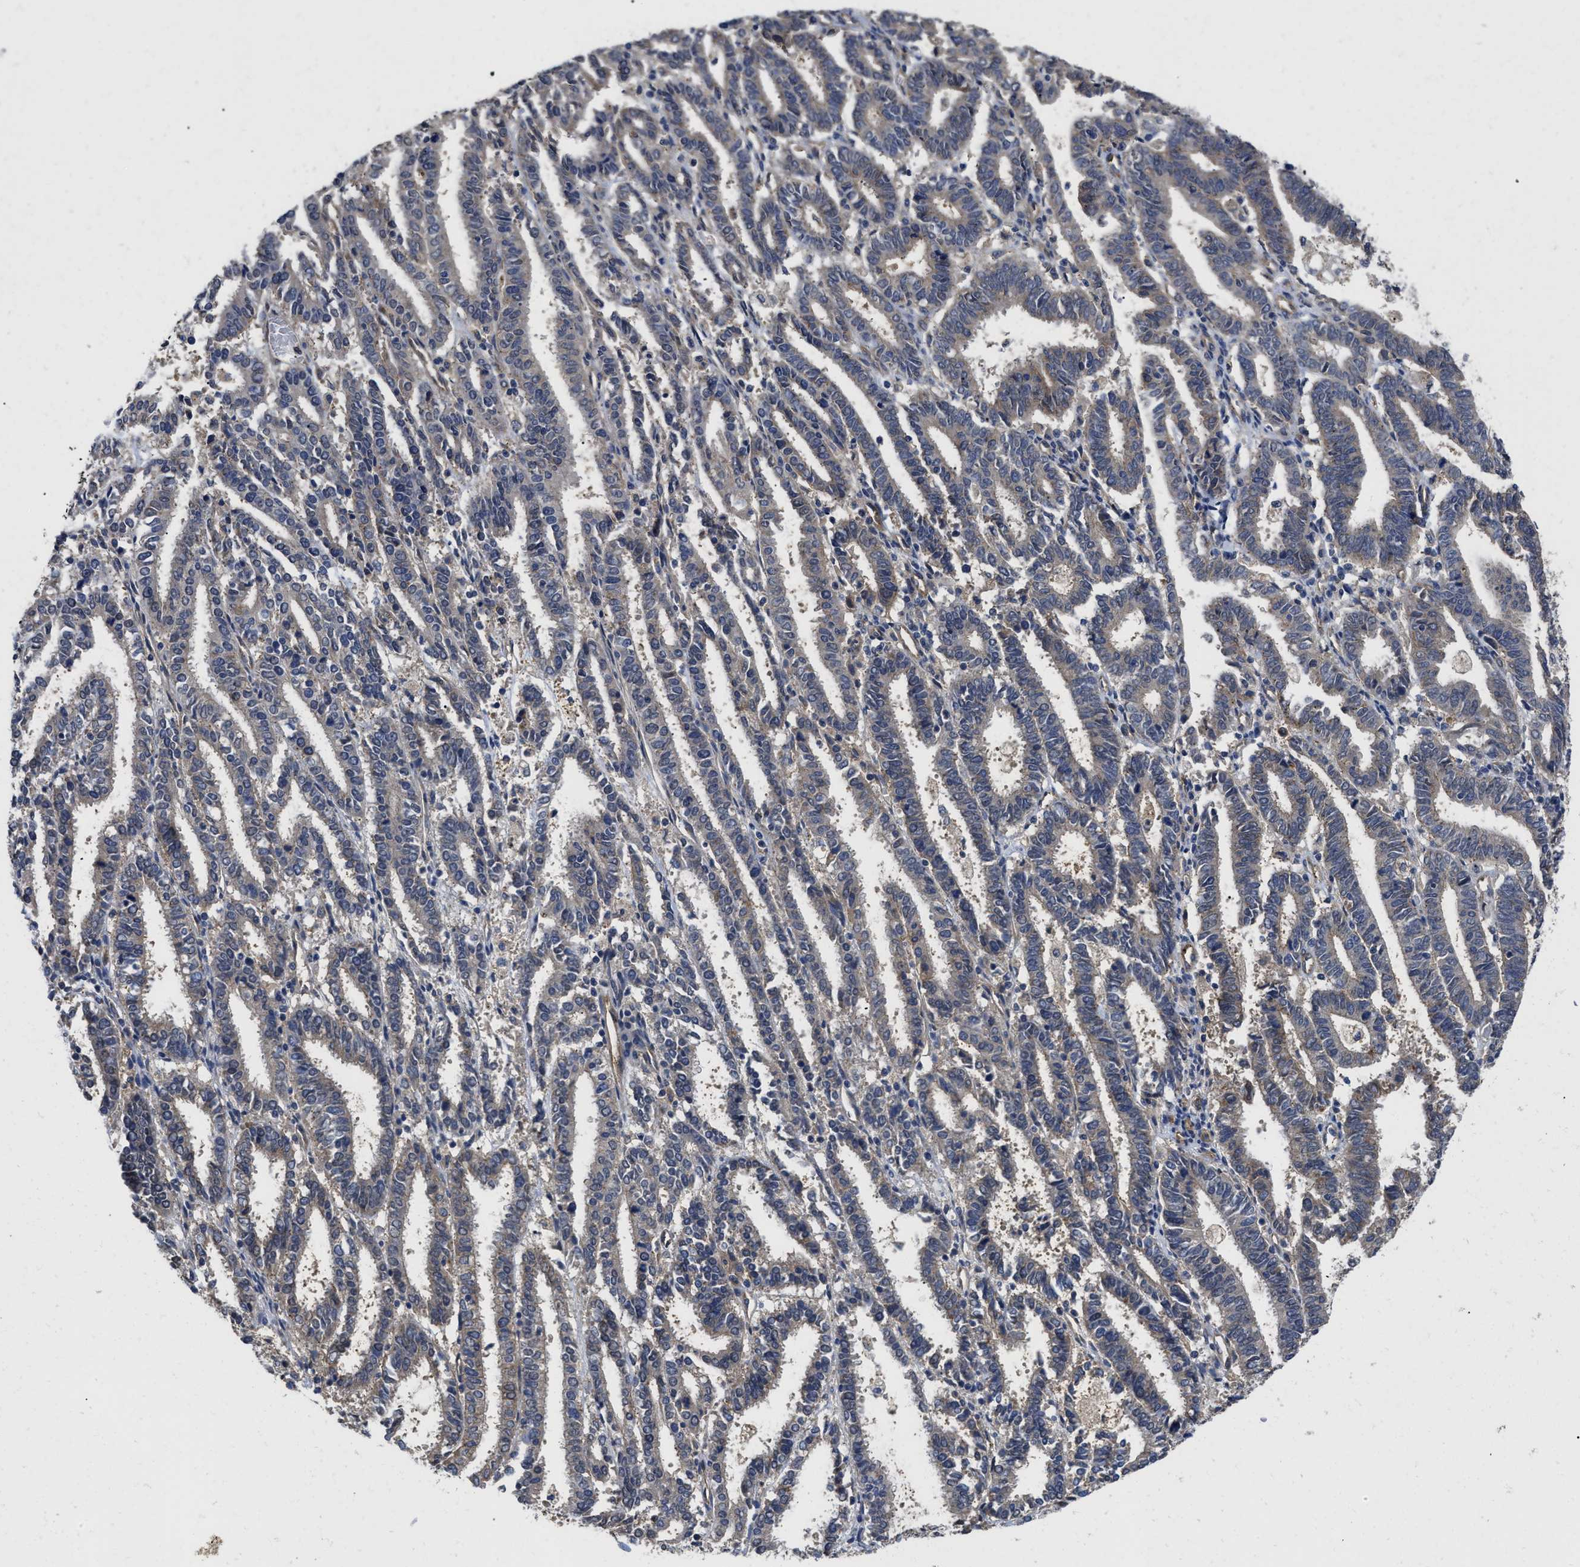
{"staining": {"intensity": "moderate", "quantity": "<25%", "location": "cytoplasmic/membranous"}, "tissue": "endometrial cancer", "cell_type": "Tumor cells", "image_type": "cancer", "snomed": [{"axis": "morphology", "description": "Adenocarcinoma, NOS"}, {"axis": "topography", "description": "Uterus"}], "caption": "Tumor cells reveal low levels of moderate cytoplasmic/membranous expression in about <25% of cells in human endometrial cancer (adenocarcinoma).", "gene": "PKD2", "patient": {"sex": "female", "age": 83}}